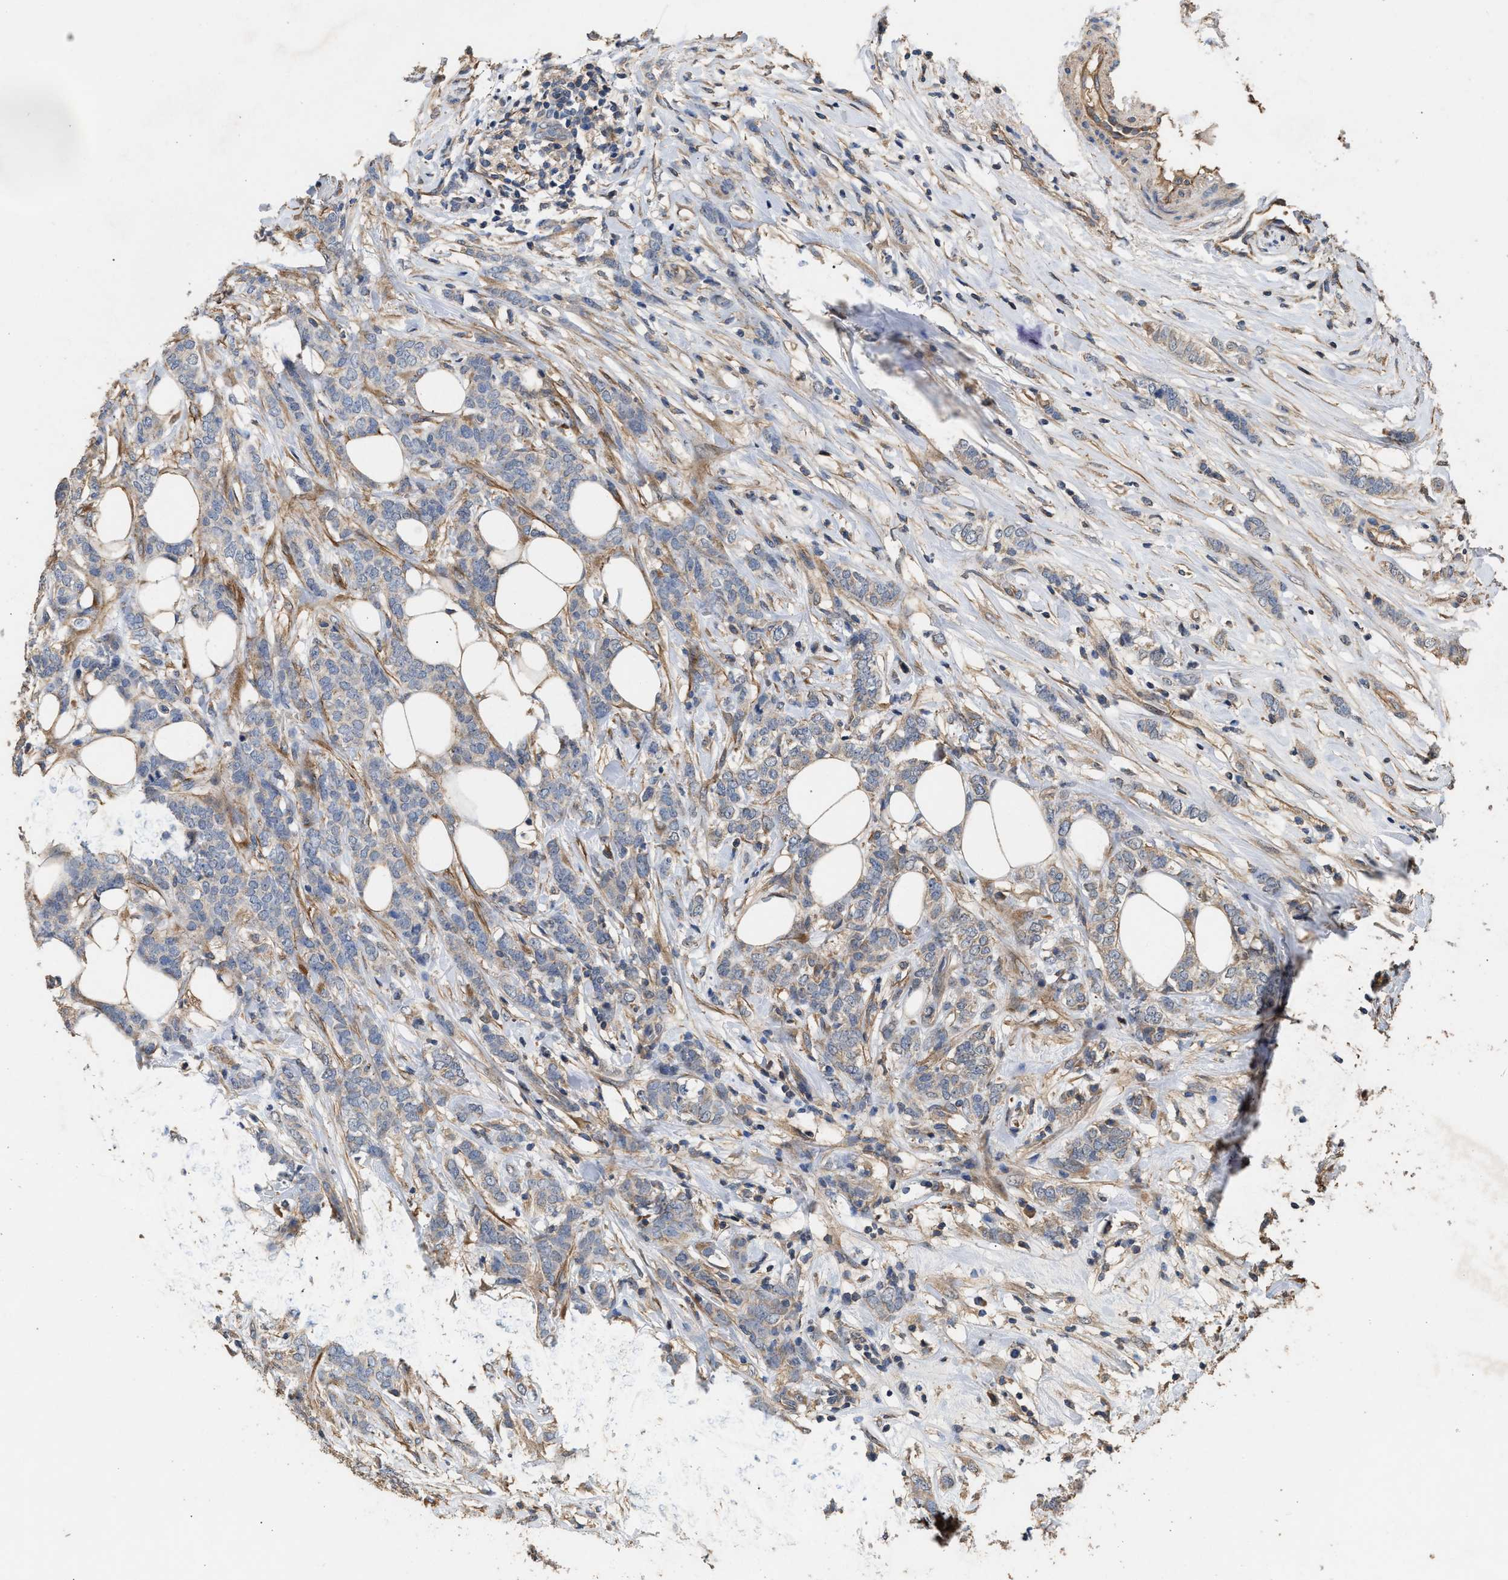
{"staining": {"intensity": "negative", "quantity": "none", "location": "none"}, "tissue": "breast cancer", "cell_type": "Tumor cells", "image_type": "cancer", "snomed": [{"axis": "morphology", "description": "Lobular carcinoma"}, {"axis": "topography", "description": "Skin"}, {"axis": "topography", "description": "Breast"}], "caption": "Image shows no significant protein positivity in tumor cells of breast cancer.", "gene": "HTRA3", "patient": {"sex": "female", "age": 46}}